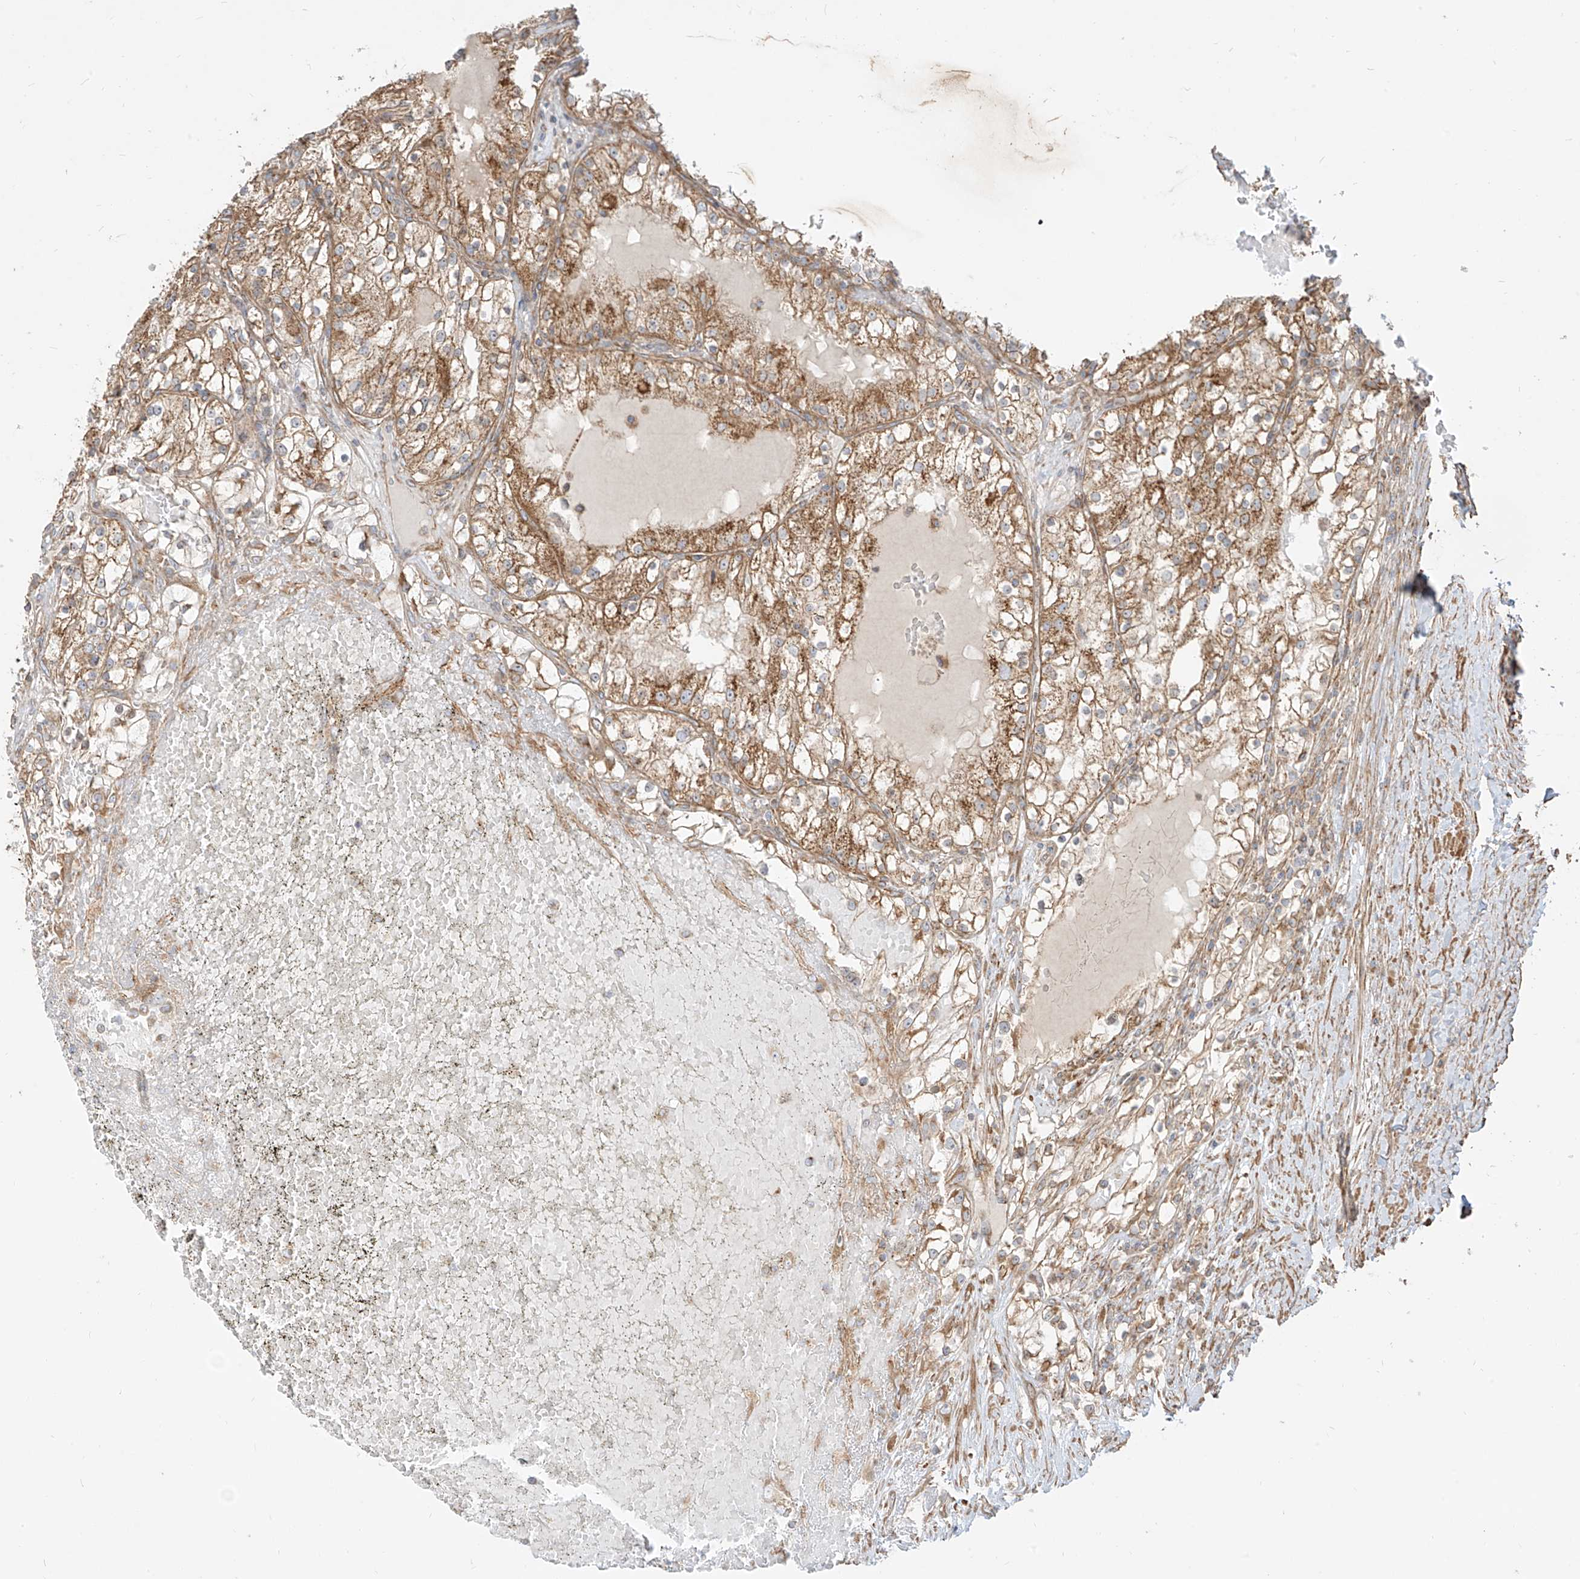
{"staining": {"intensity": "moderate", "quantity": ">75%", "location": "cytoplasmic/membranous"}, "tissue": "renal cancer", "cell_type": "Tumor cells", "image_type": "cancer", "snomed": [{"axis": "morphology", "description": "Normal tissue, NOS"}, {"axis": "morphology", "description": "Adenocarcinoma, NOS"}, {"axis": "topography", "description": "Kidney"}], "caption": "This photomicrograph demonstrates renal adenocarcinoma stained with IHC to label a protein in brown. The cytoplasmic/membranous of tumor cells show moderate positivity for the protein. Nuclei are counter-stained blue.", "gene": "PLCL1", "patient": {"sex": "male", "age": 68}}